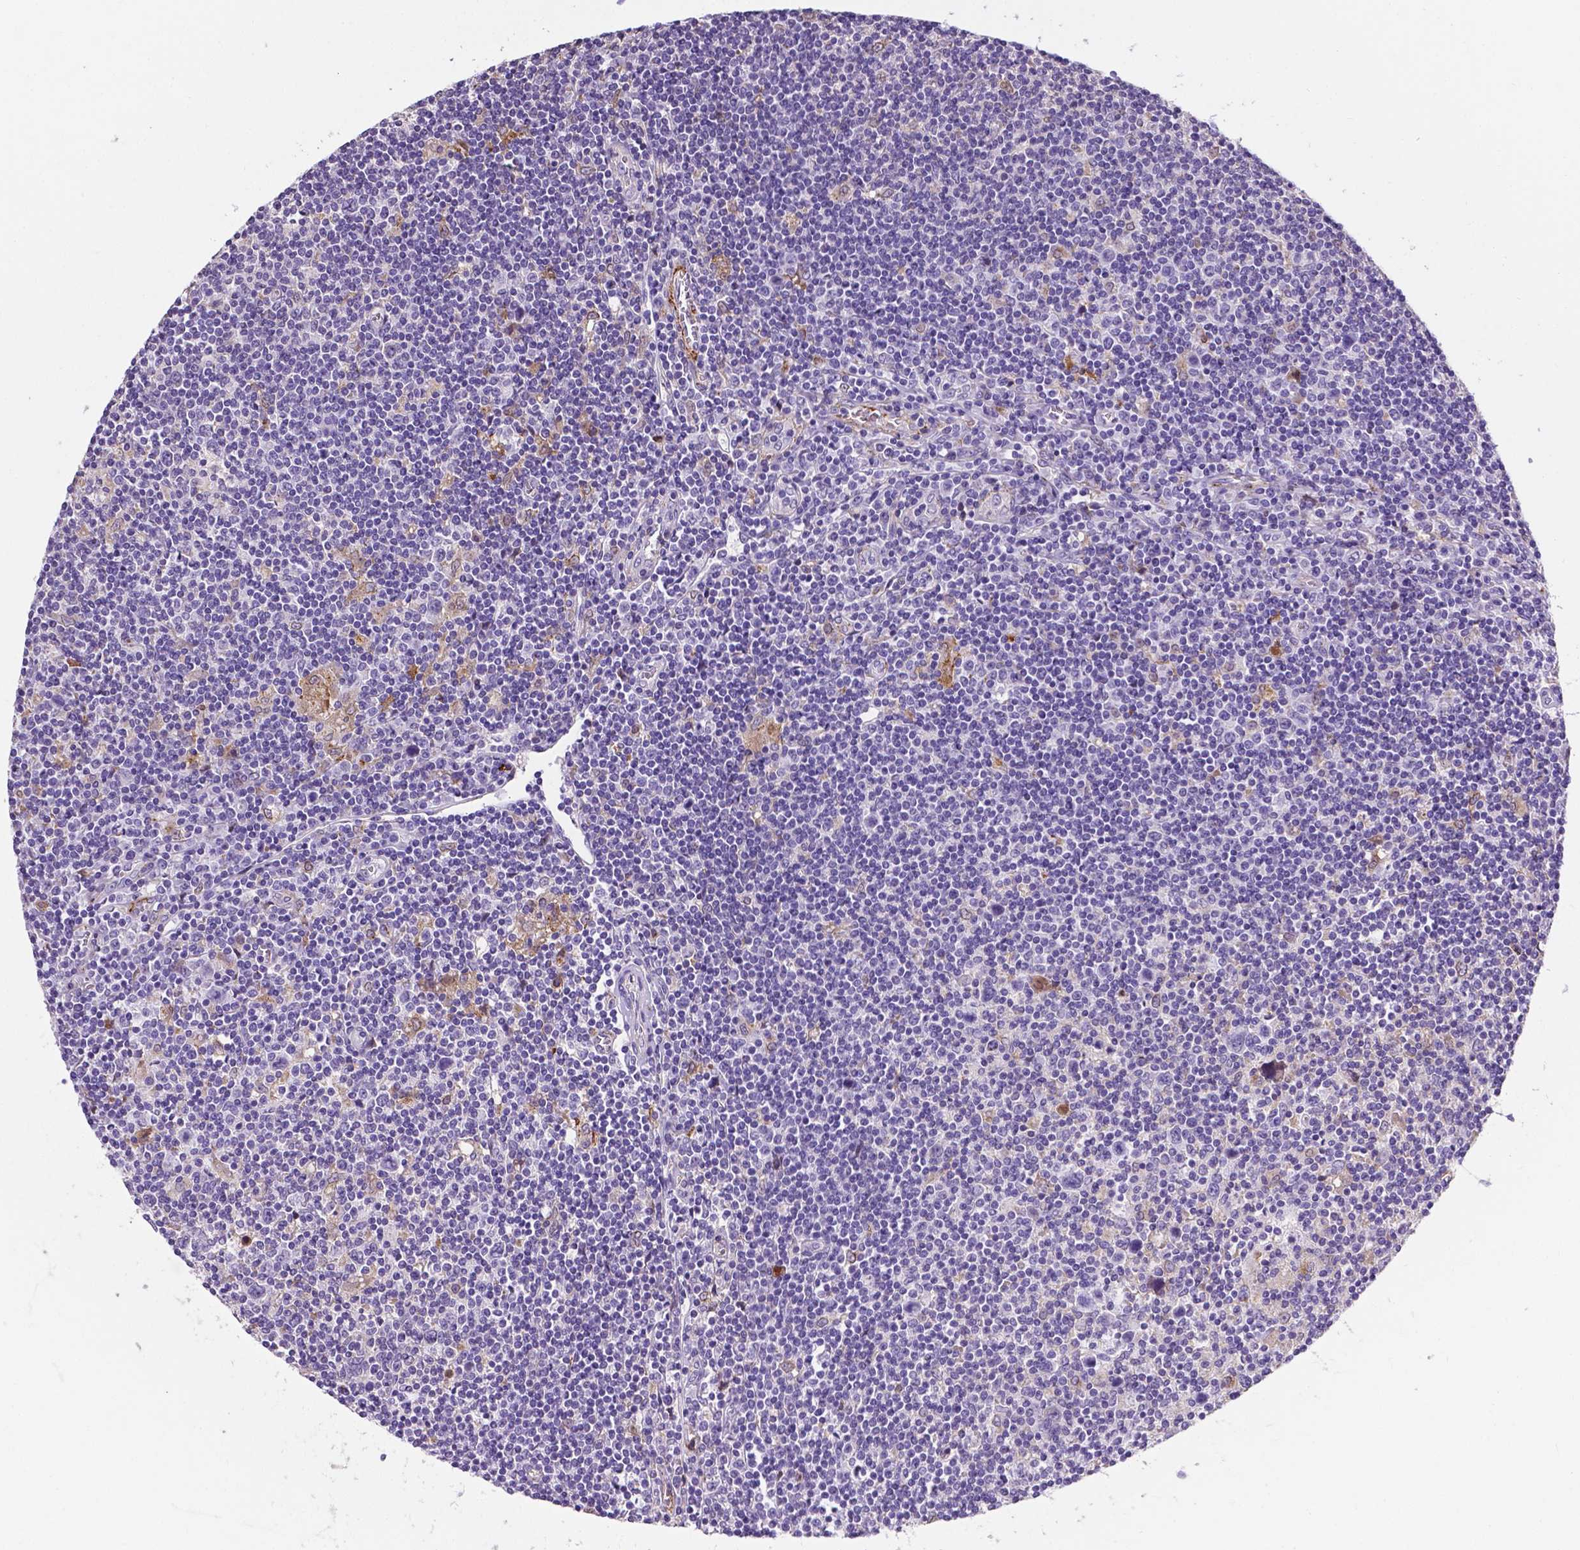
{"staining": {"intensity": "negative", "quantity": "none", "location": "none"}, "tissue": "lymphoma", "cell_type": "Tumor cells", "image_type": "cancer", "snomed": [{"axis": "morphology", "description": "Hodgkin's disease, NOS"}, {"axis": "topography", "description": "Lymph node"}], "caption": "DAB (3,3'-diaminobenzidine) immunohistochemical staining of human Hodgkin's disease exhibits no significant expression in tumor cells.", "gene": "APOE", "patient": {"sex": "male", "age": 40}}